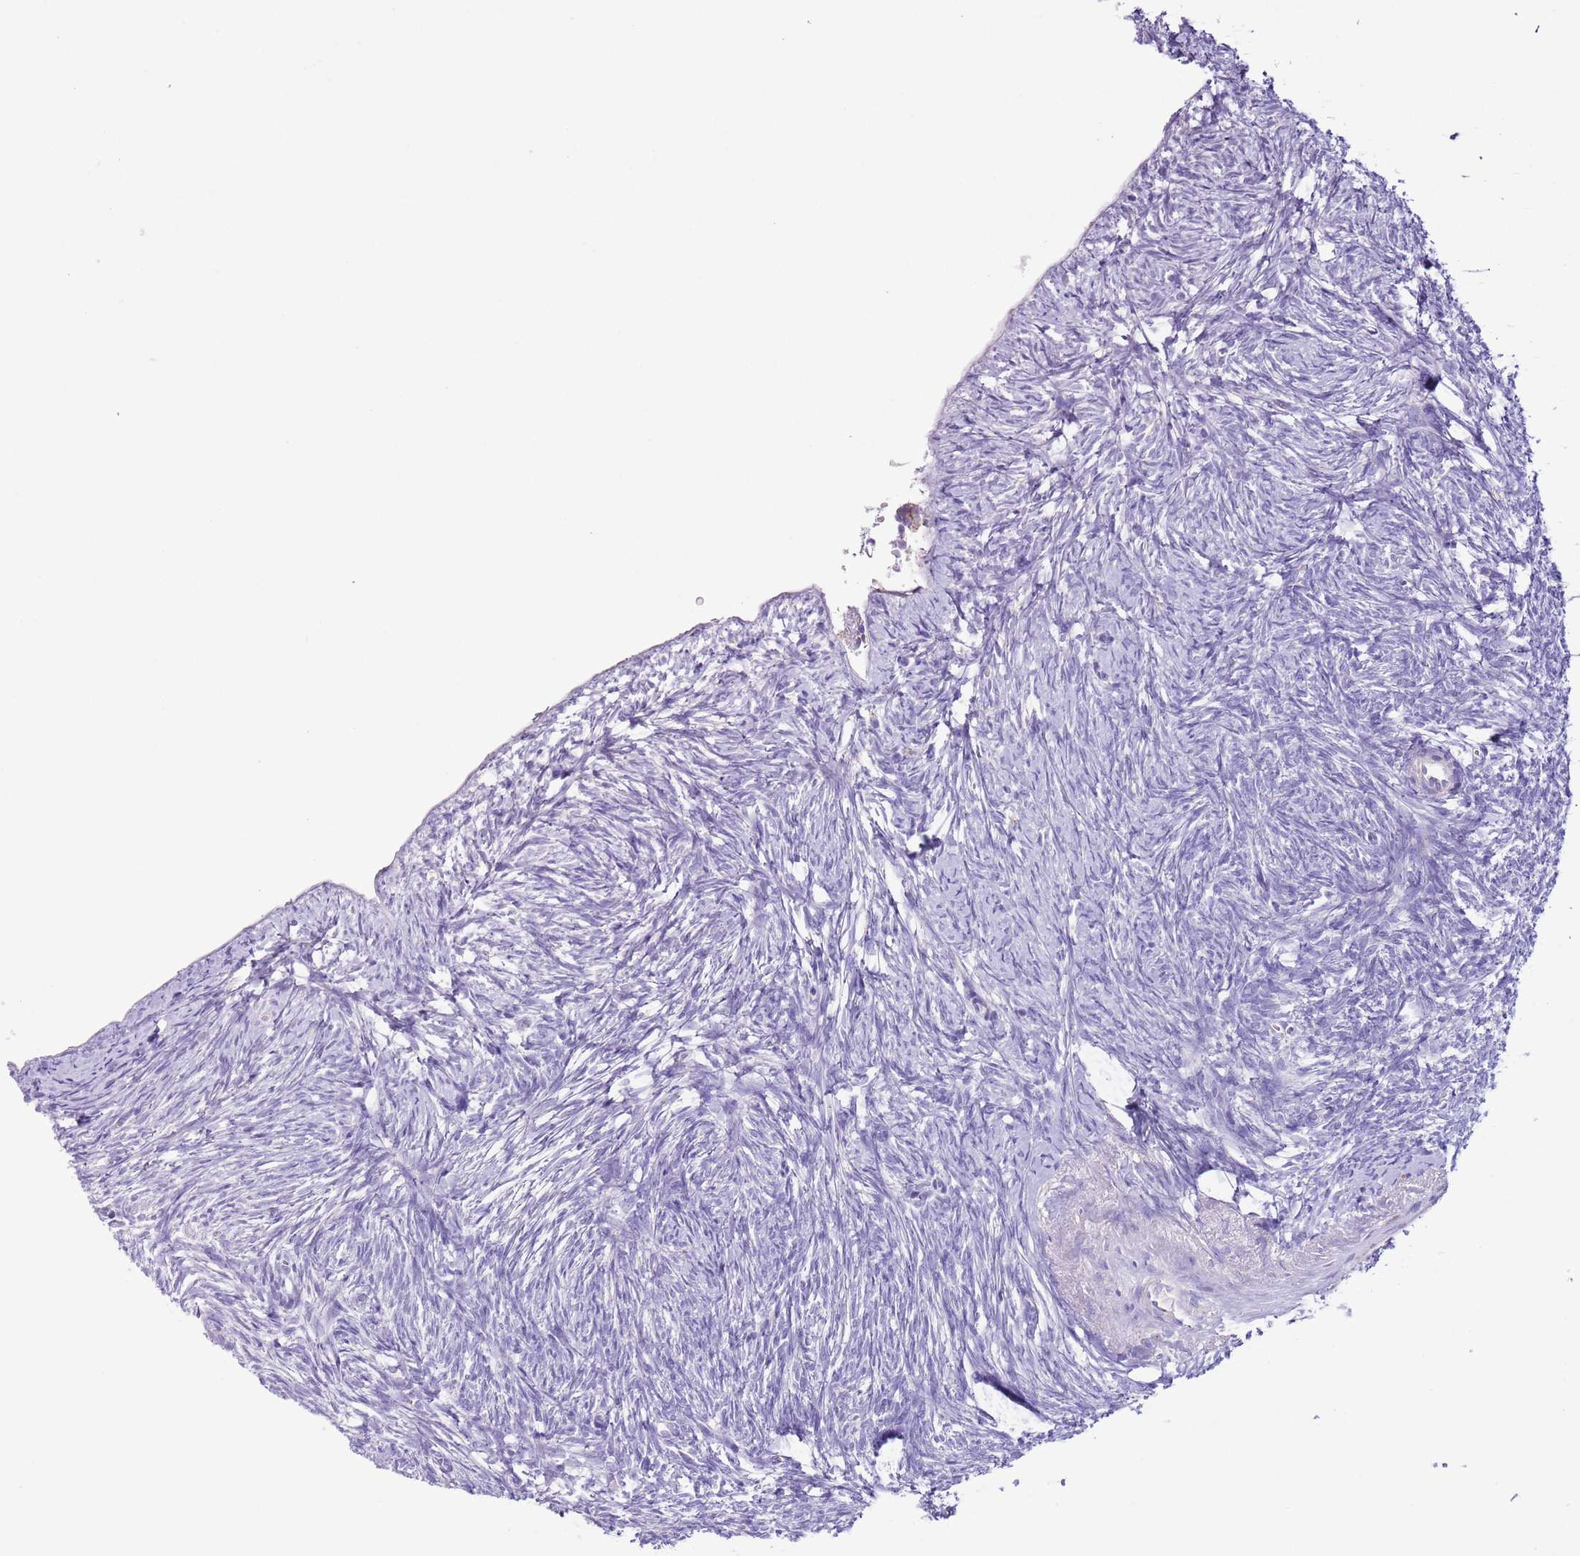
{"staining": {"intensity": "negative", "quantity": "none", "location": "none"}, "tissue": "ovary", "cell_type": "Ovarian stroma cells", "image_type": "normal", "snomed": [{"axis": "morphology", "description": "Normal tissue, NOS"}, {"axis": "topography", "description": "Ovary"}], "caption": "DAB immunohistochemical staining of normal ovary reveals no significant positivity in ovarian stroma cells.", "gene": "ATP6V1B1", "patient": {"sex": "female", "age": 51}}